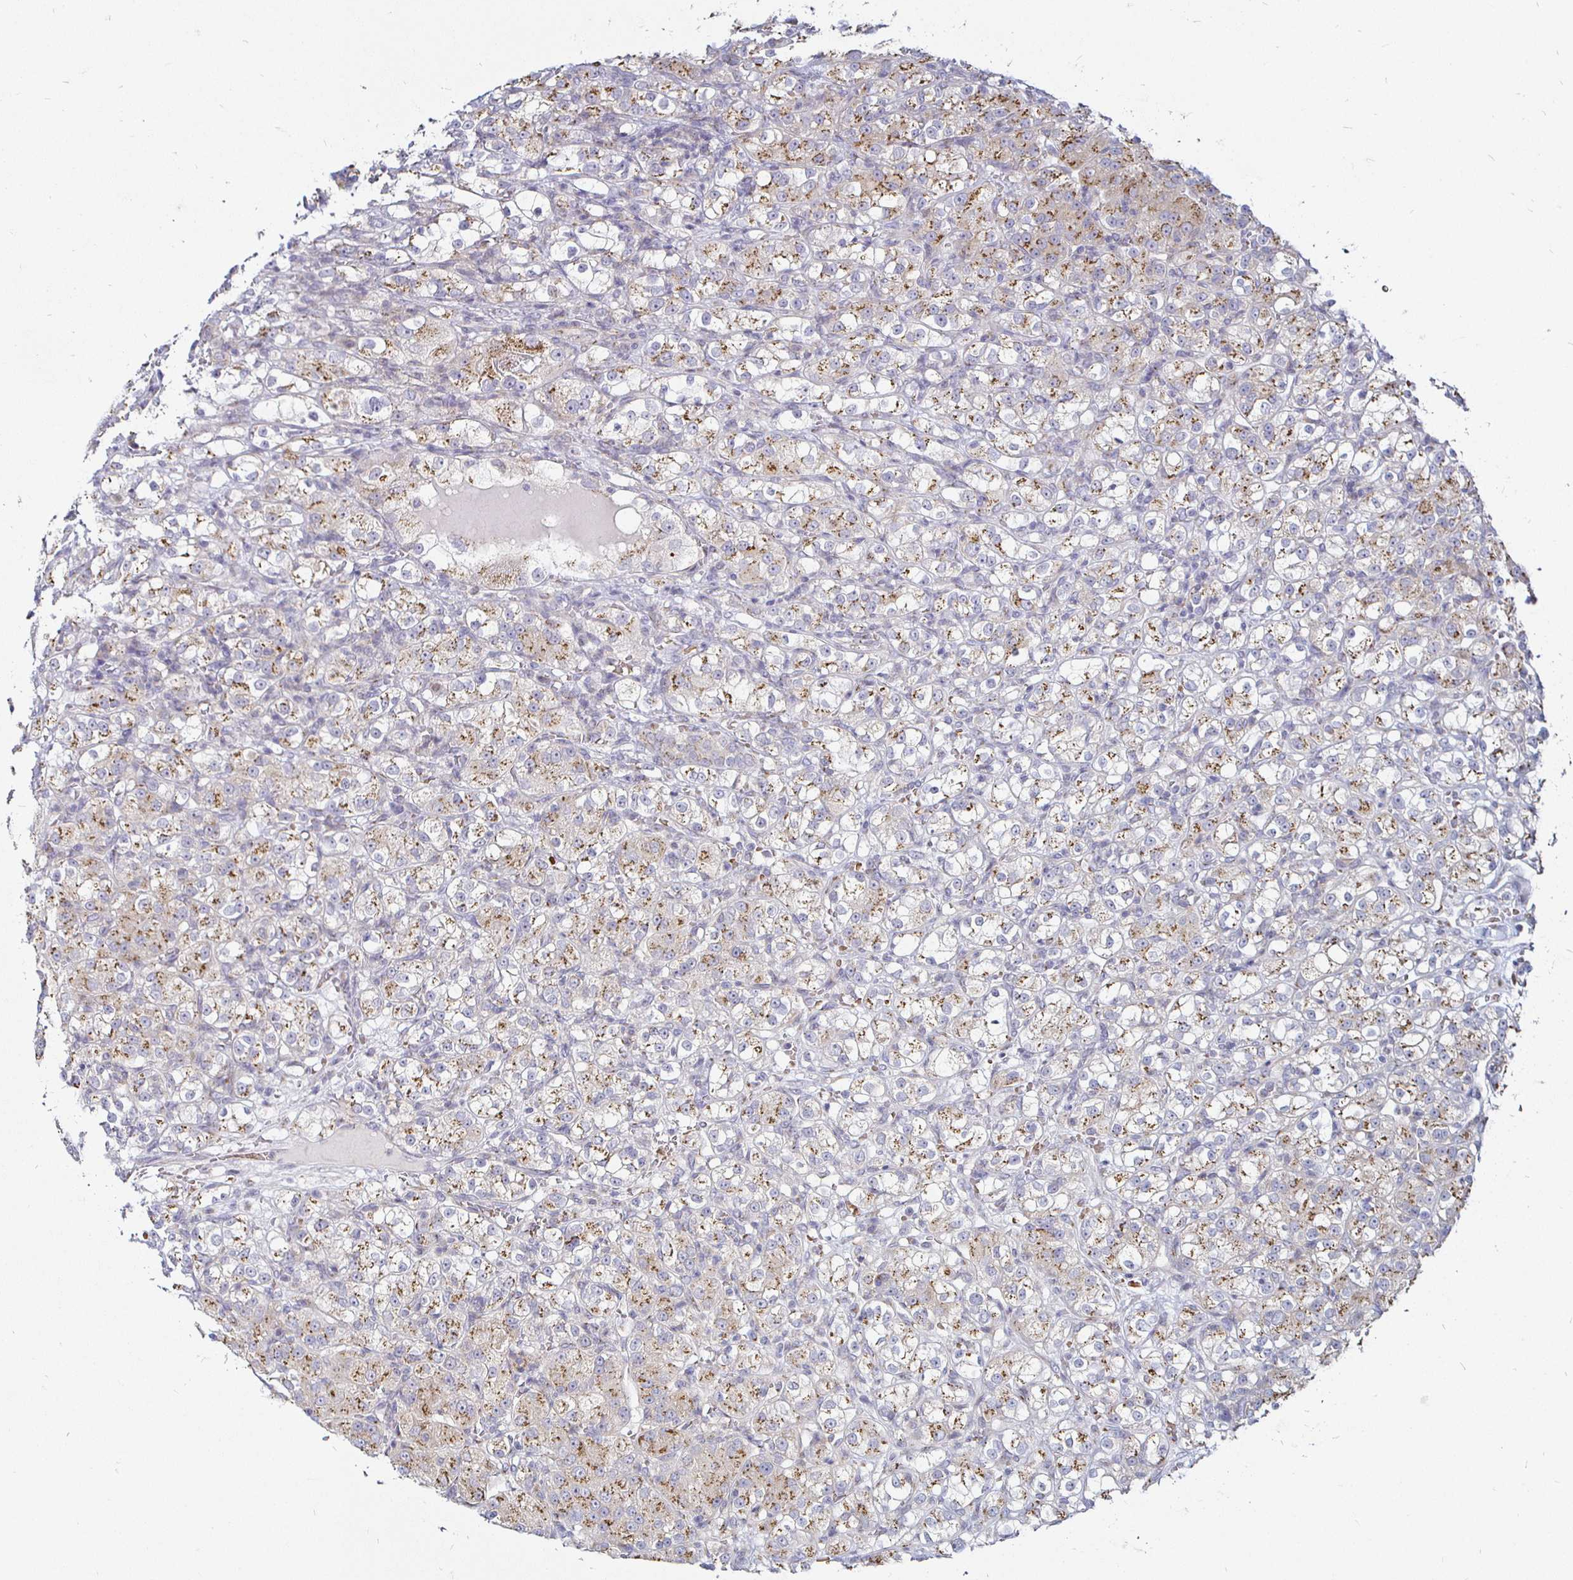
{"staining": {"intensity": "moderate", "quantity": "25%-75%", "location": "cytoplasmic/membranous"}, "tissue": "renal cancer", "cell_type": "Tumor cells", "image_type": "cancer", "snomed": [{"axis": "morphology", "description": "Normal tissue, NOS"}, {"axis": "morphology", "description": "Adenocarcinoma, NOS"}, {"axis": "topography", "description": "Kidney"}], "caption": "Adenocarcinoma (renal) tissue shows moderate cytoplasmic/membranous positivity in approximately 25%-75% of tumor cells (Stains: DAB (3,3'-diaminobenzidine) in brown, nuclei in blue, Microscopy: brightfield microscopy at high magnification).", "gene": "ATG3", "patient": {"sex": "male", "age": 61}}